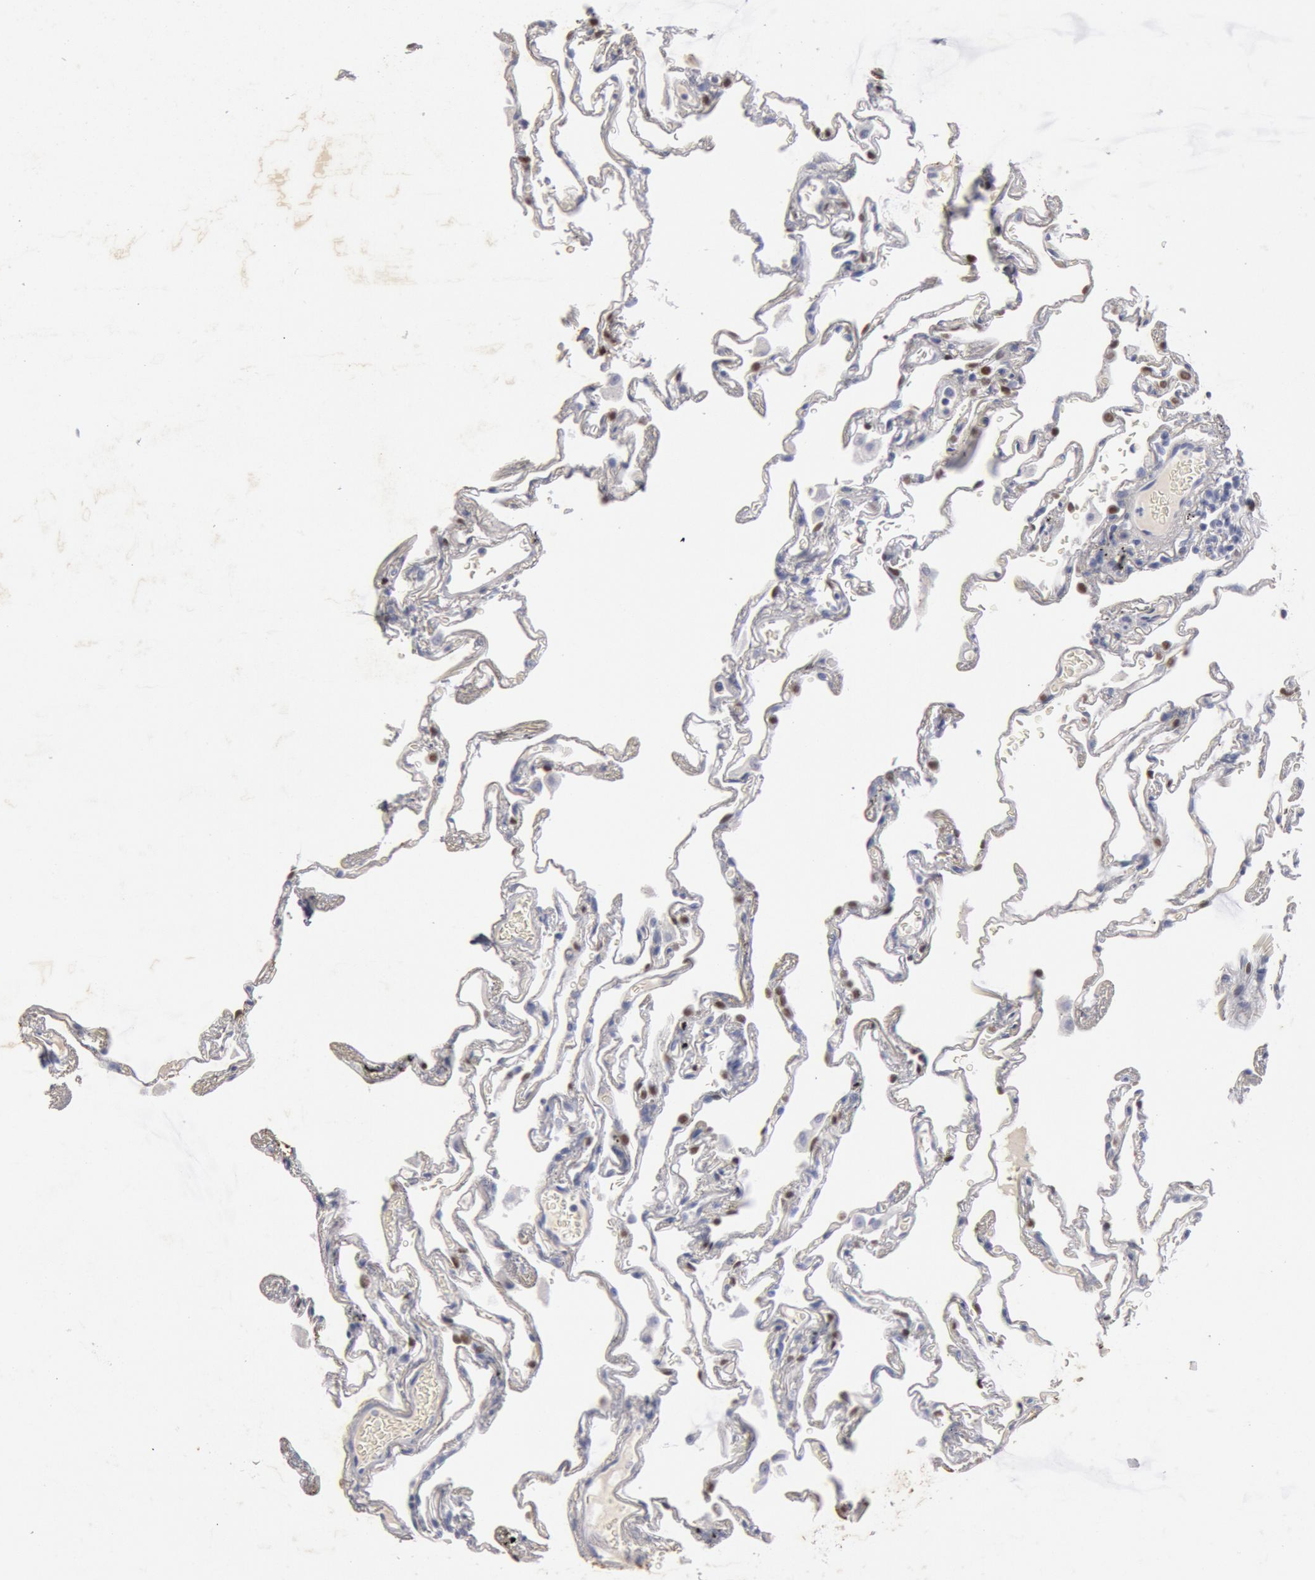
{"staining": {"intensity": "moderate", "quantity": "25%-75%", "location": "nuclear"}, "tissue": "lung", "cell_type": "Alveolar cells", "image_type": "normal", "snomed": [{"axis": "morphology", "description": "Normal tissue, NOS"}, {"axis": "morphology", "description": "Inflammation, NOS"}, {"axis": "topography", "description": "Lung"}], "caption": "IHC histopathology image of unremarkable lung stained for a protein (brown), which shows medium levels of moderate nuclear expression in about 25%-75% of alveolar cells.", "gene": "FOXA2", "patient": {"sex": "male", "age": 69}}